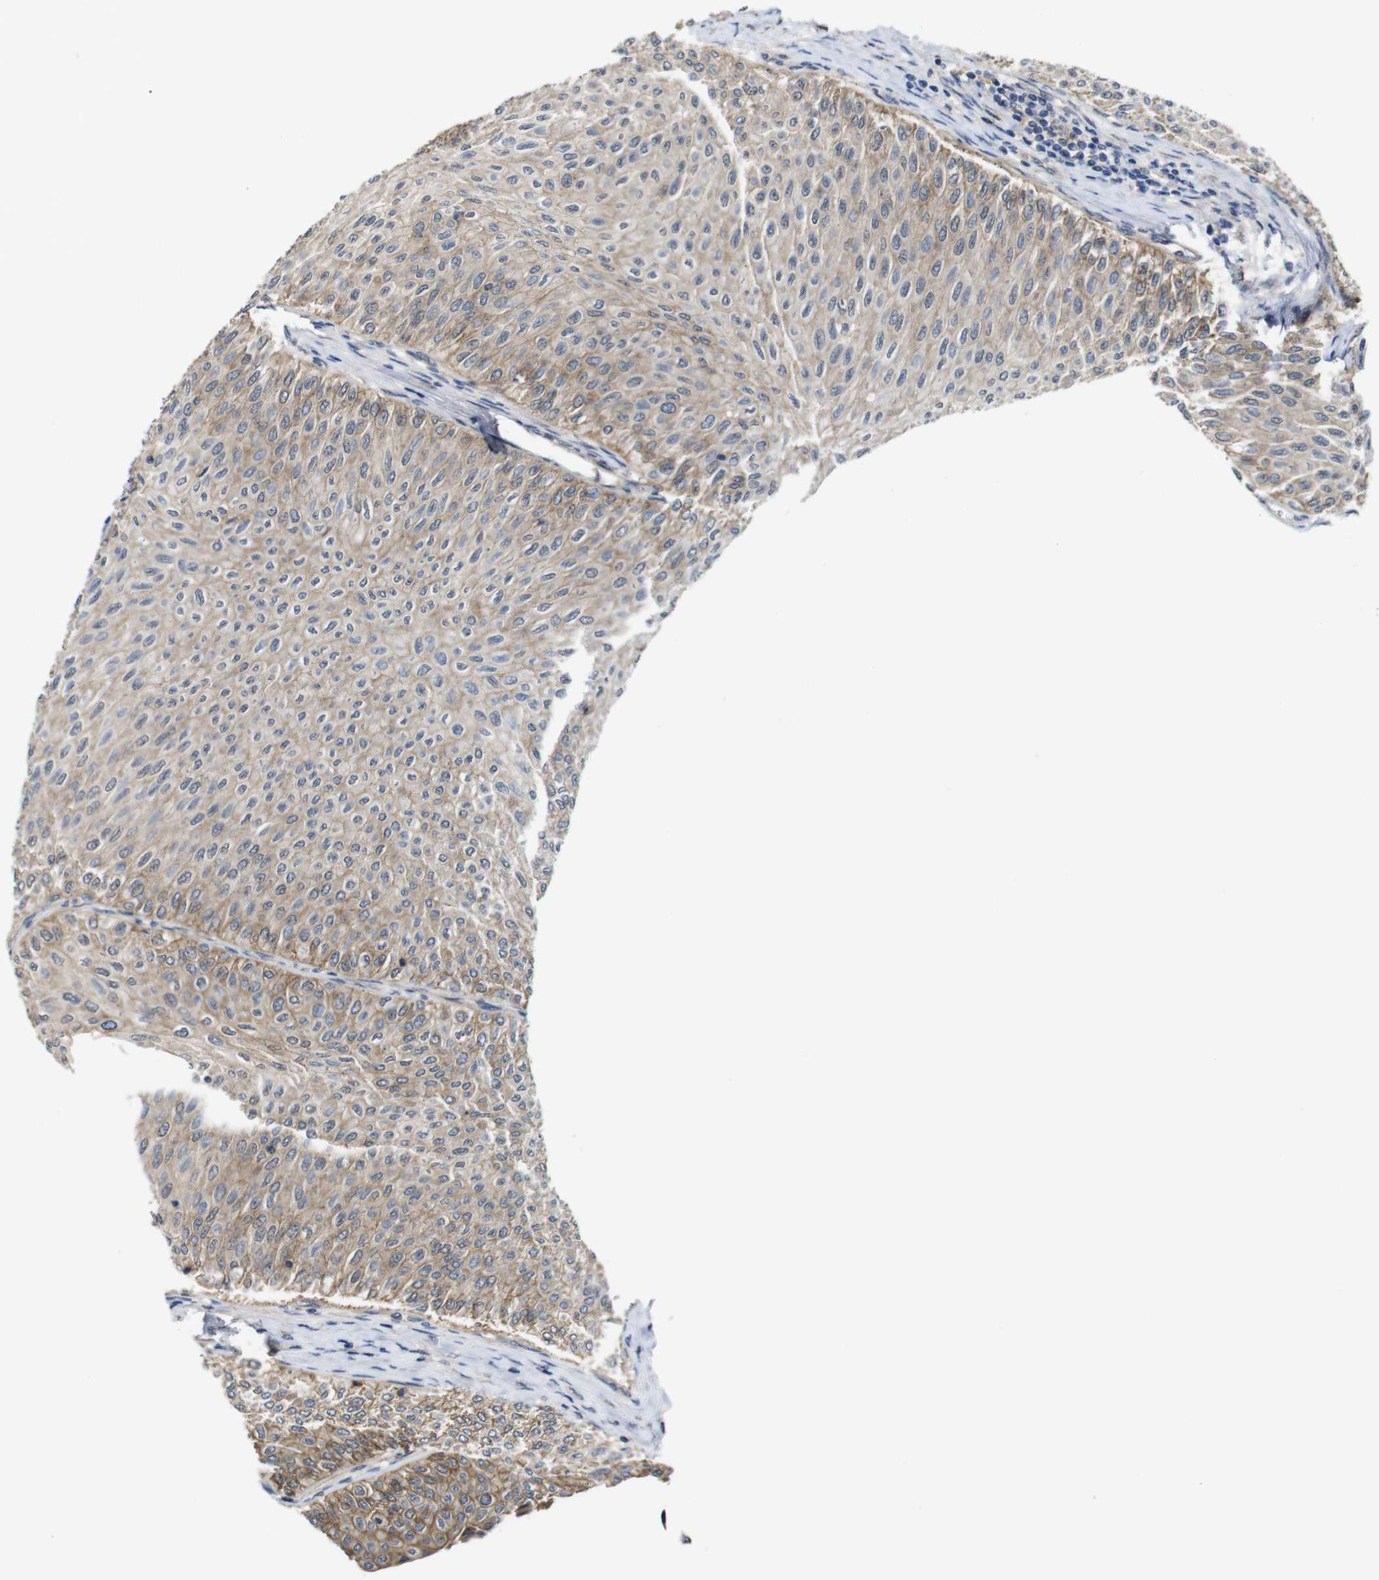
{"staining": {"intensity": "weak", "quantity": ">75%", "location": "cytoplasmic/membranous"}, "tissue": "urothelial cancer", "cell_type": "Tumor cells", "image_type": "cancer", "snomed": [{"axis": "morphology", "description": "Urothelial carcinoma, Low grade"}, {"axis": "topography", "description": "Urinary bladder"}], "caption": "Immunohistochemistry staining of urothelial carcinoma (low-grade), which reveals low levels of weak cytoplasmic/membranous staining in about >75% of tumor cells indicating weak cytoplasmic/membranous protein expression. The staining was performed using DAB (3,3'-diaminobenzidine) (brown) for protein detection and nuclei were counterstained in hematoxylin (blue).", "gene": "ZDHHC5", "patient": {"sex": "male", "age": 78}}